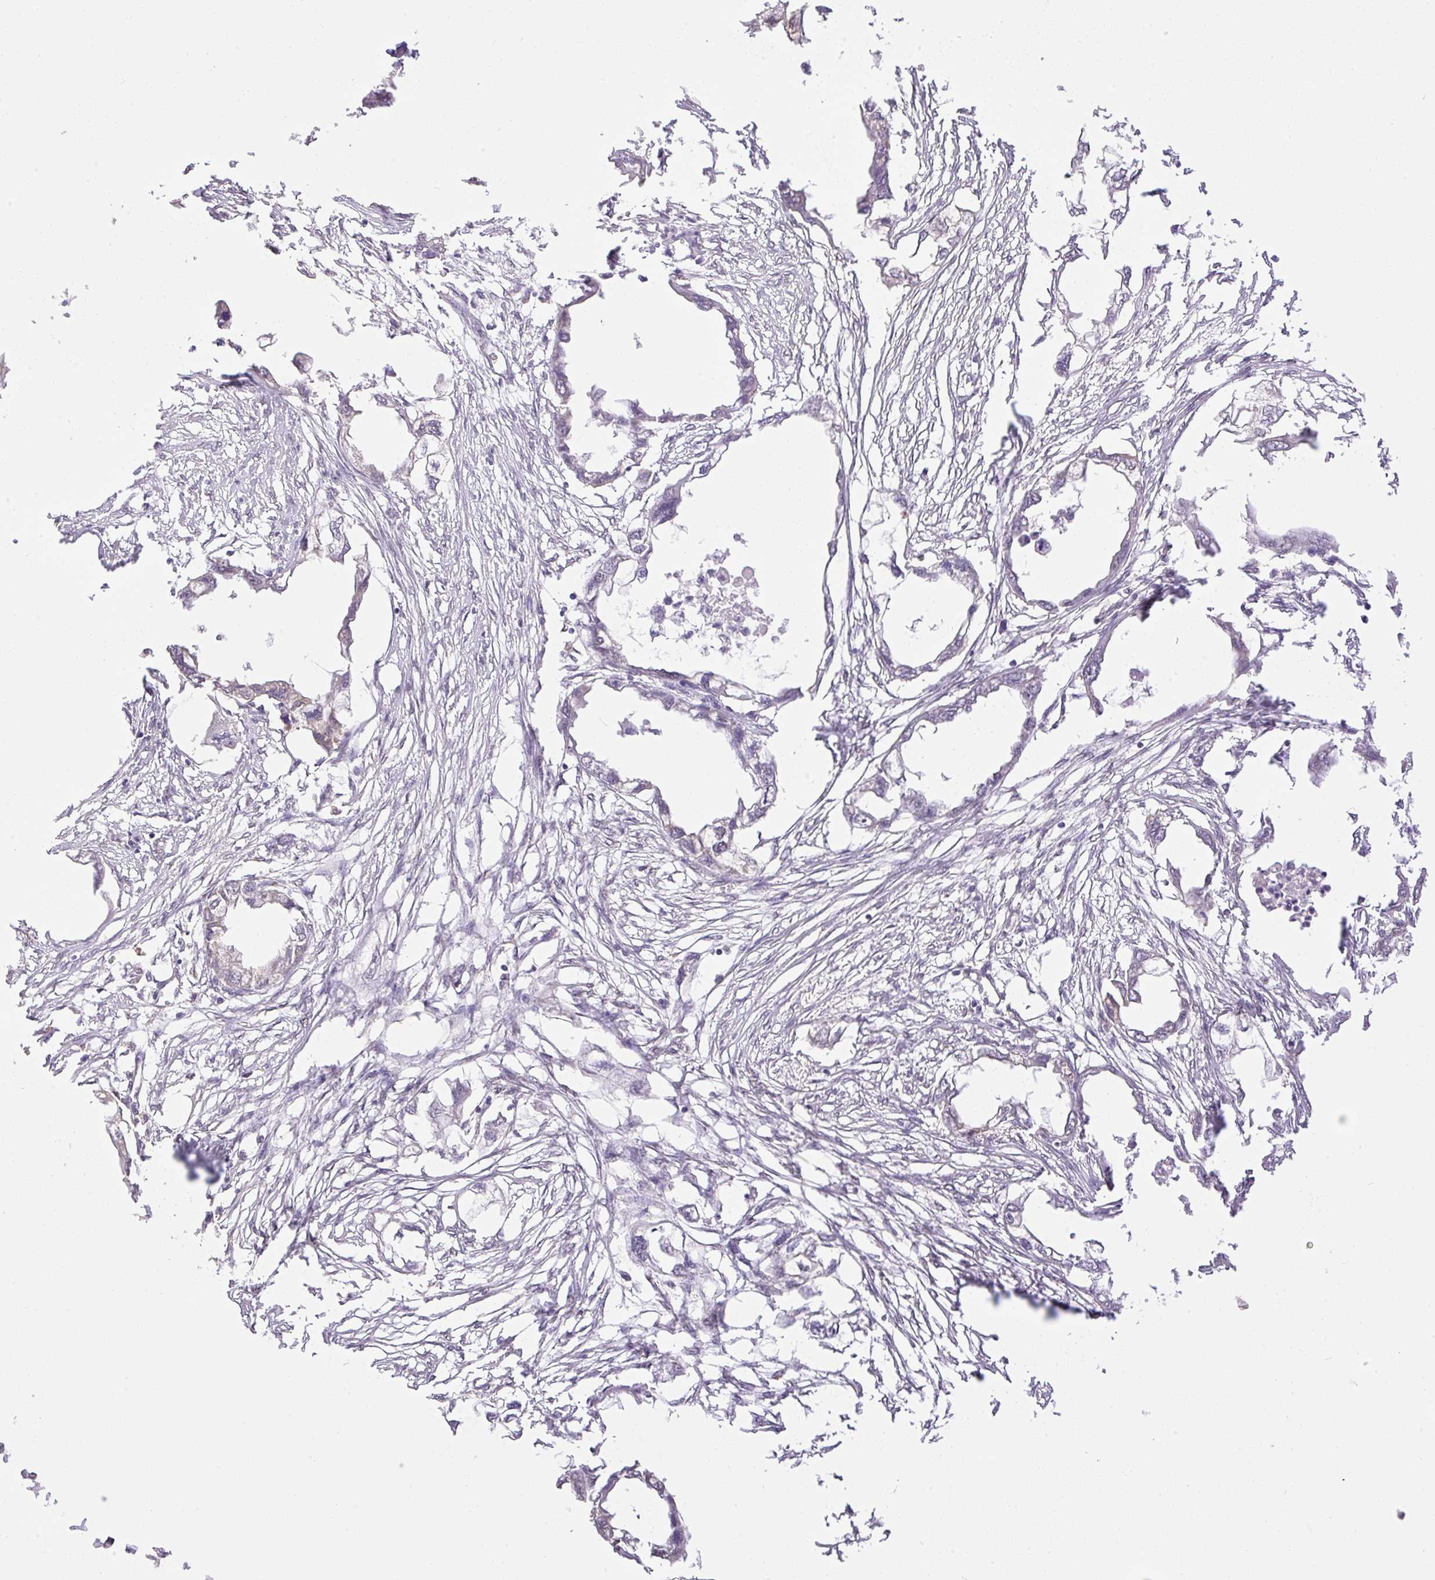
{"staining": {"intensity": "negative", "quantity": "none", "location": "none"}, "tissue": "endometrial cancer", "cell_type": "Tumor cells", "image_type": "cancer", "snomed": [{"axis": "morphology", "description": "Adenocarcinoma, NOS"}, {"axis": "morphology", "description": "Adenocarcinoma, metastatic, NOS"}, {"axis": "topography", "description": "Adipose tissue"}, {"axis": "topography", "description": "Endometrium"}], "caption": "This is an IHC micrograph of endometrial cancer (metastatic adenocarcinoma). There is no staining in tumor cells.", "gene": "VPS25", "patient": {"sex": "female", "age": 67}}